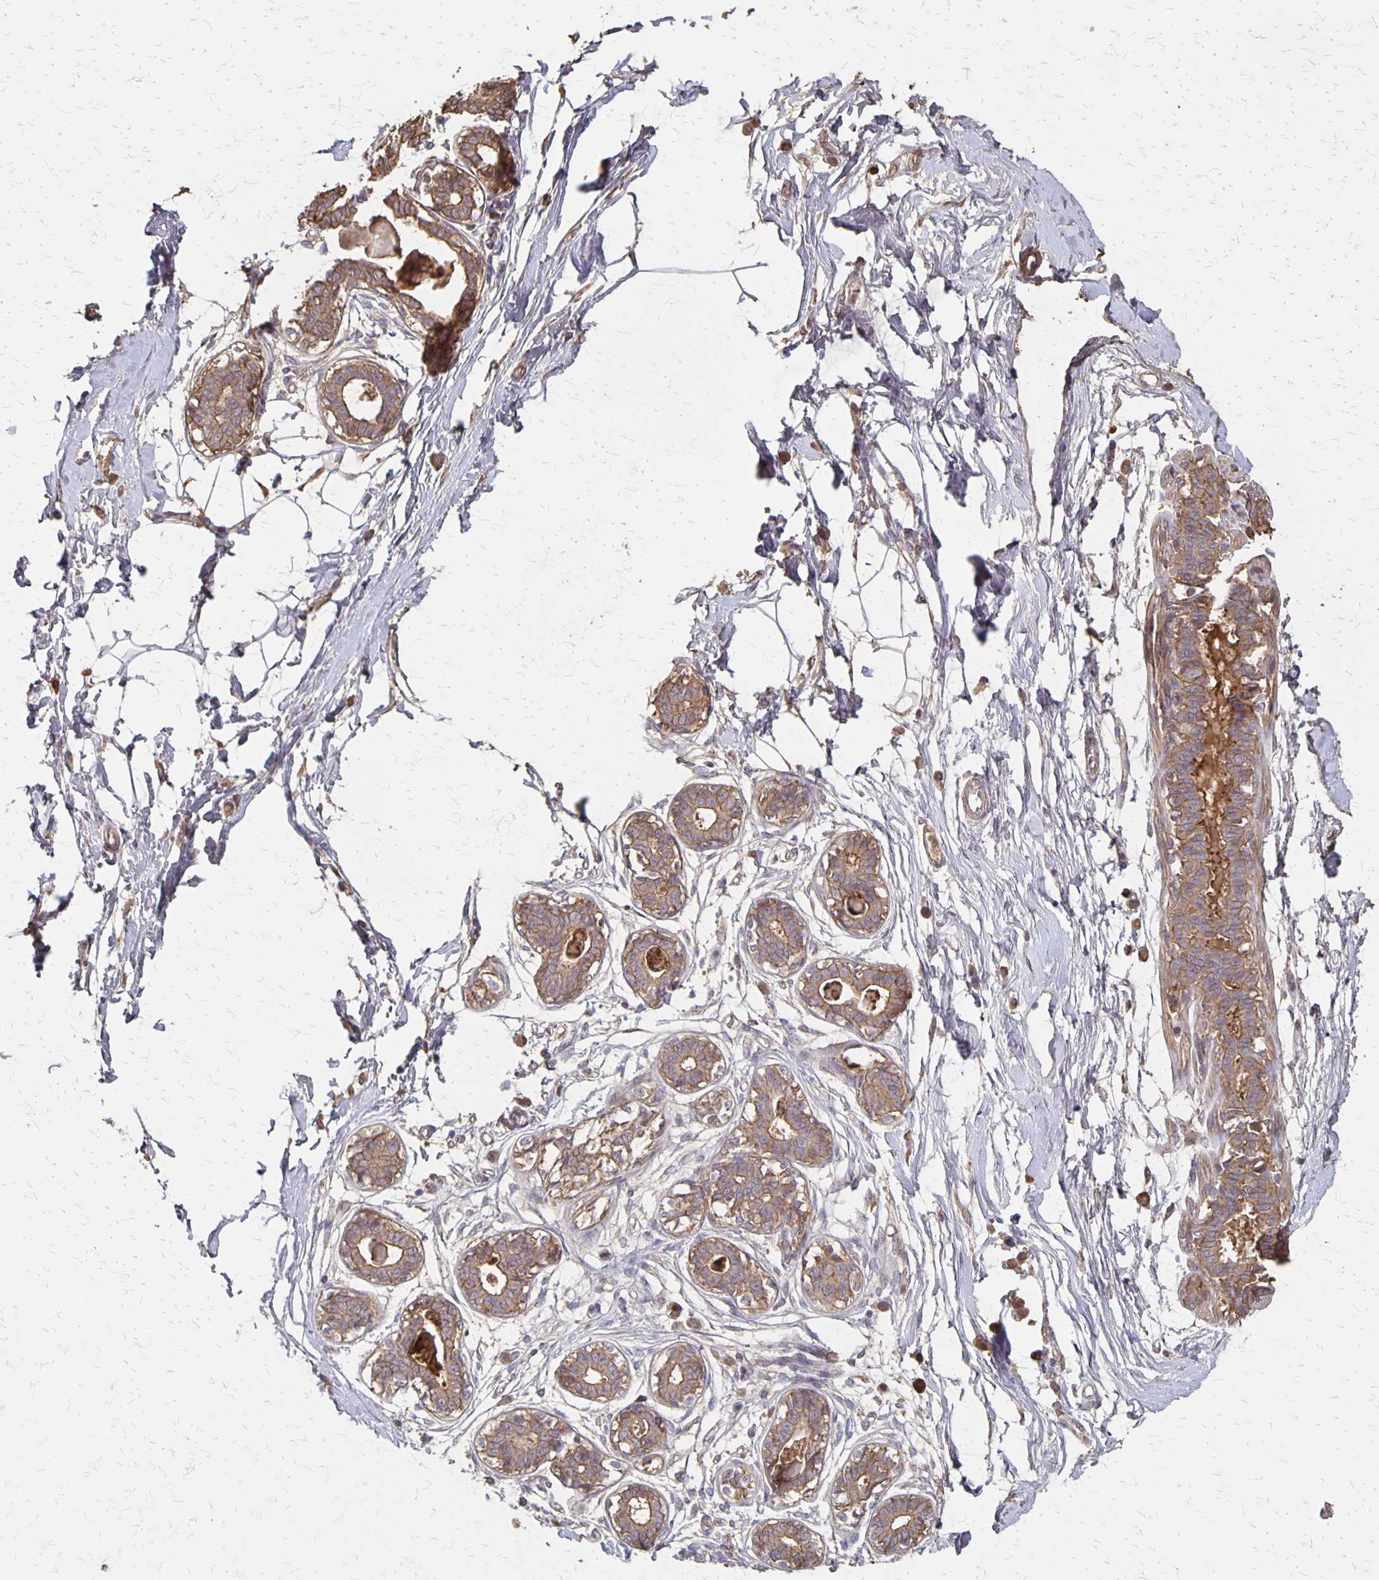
{"staining": {"intensity": "weak", "quantity": ">75%", "location": "cytoplasmic/membranous"}, "tissue": "breast", "cell_type": "Adipocytes", "image_type": "normal", "snomed": [{"axis": "morphology", "description": "Normal tissue, NOS"}, {"axis": "topography", "description": "Breast"}], "caption": "This photomicrograph exhibits immunohistochemistry (IHC) staining of normal breast, with low weak cytoplasmic/membranous positivity in approximately >75% of adipocytes.", "gene": "PROM2", "patient": {"sex": "female", "age": 45}}